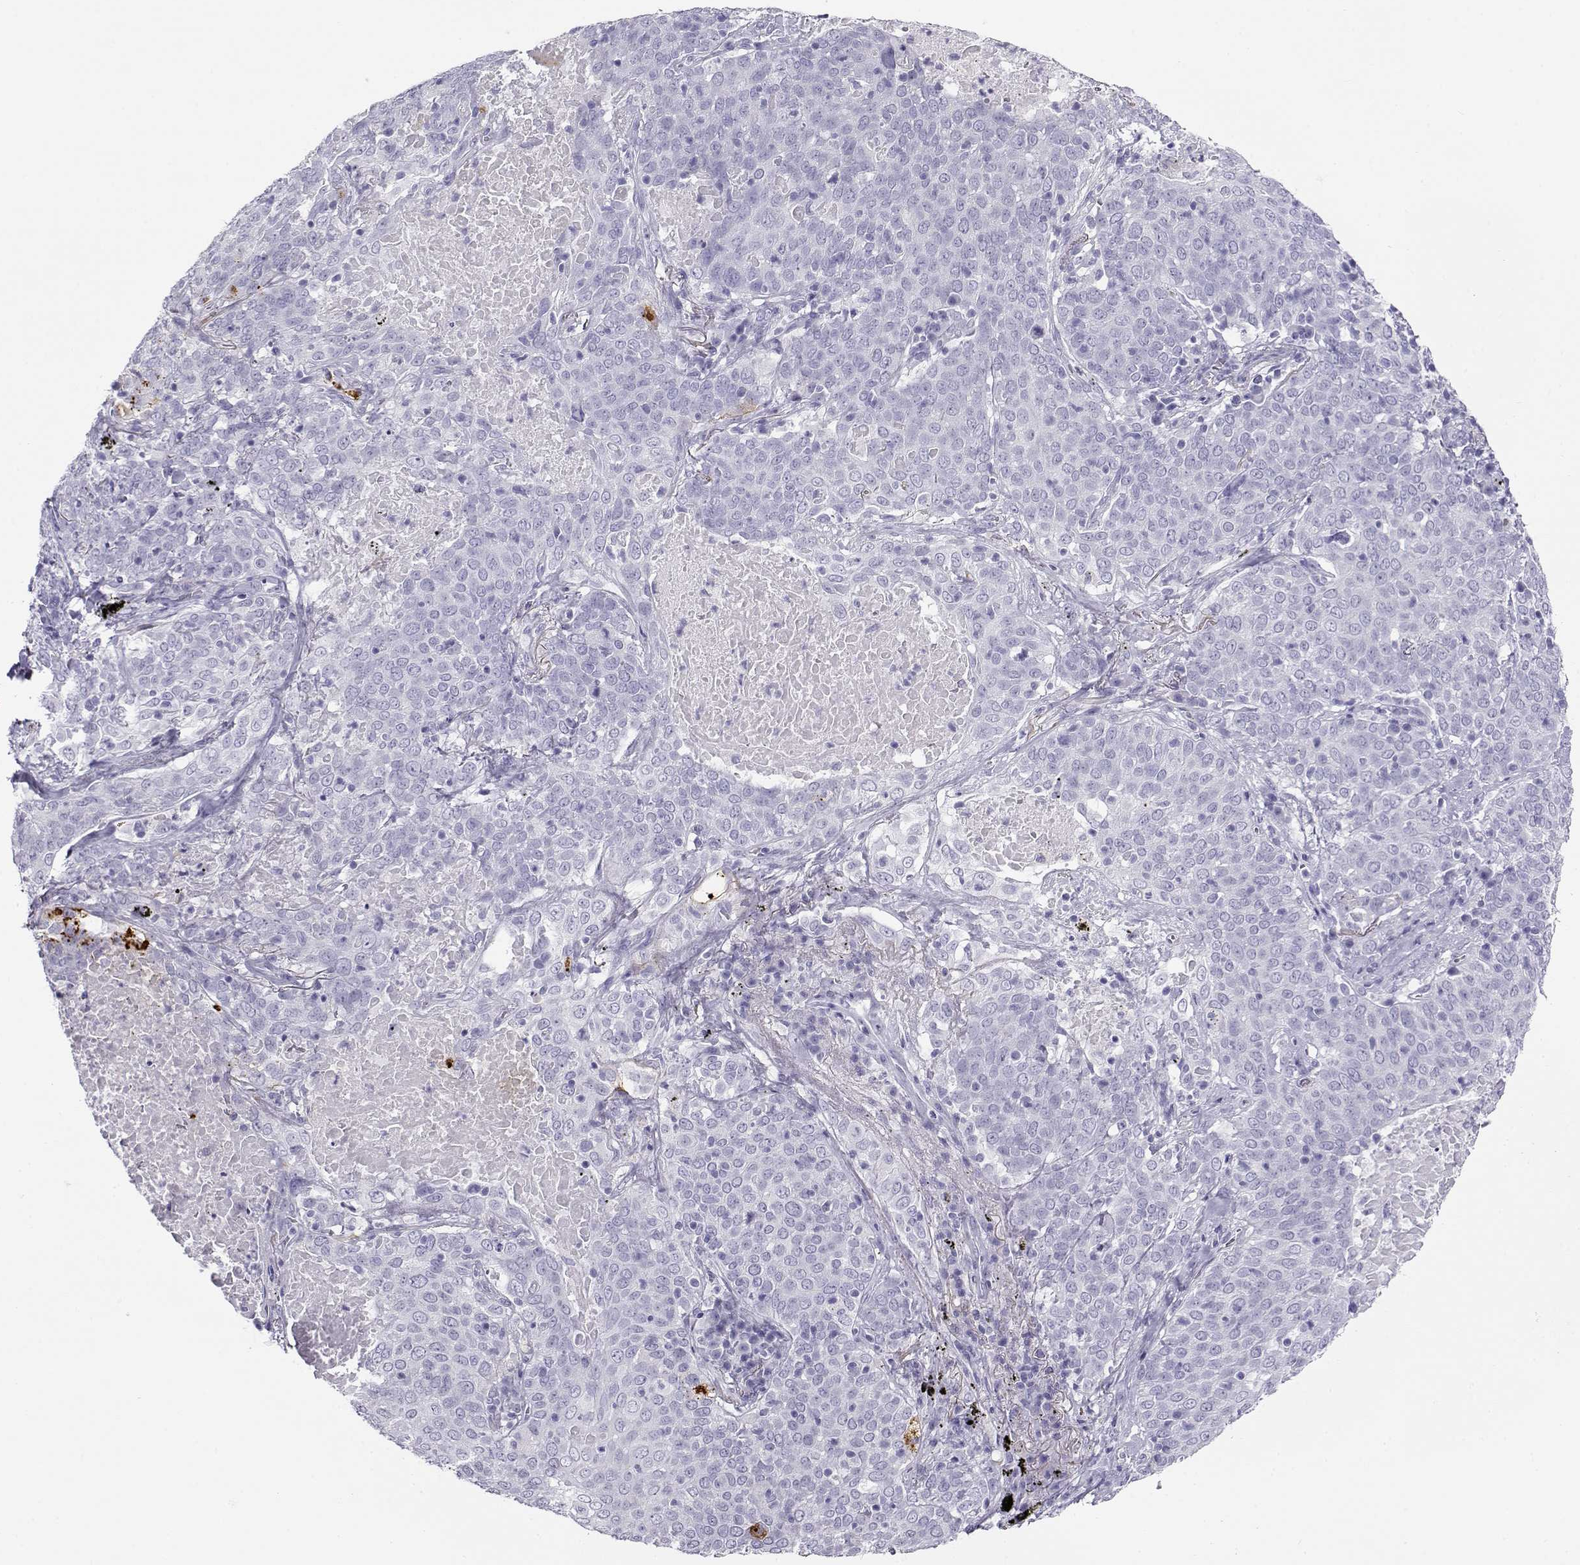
{"staining": {"intensity": "negative", "quantity": "none", "location": "none"}, "tissue": "lung cancer", "cell_type": "Tumor cells", "image_type": "cancer", "snomed": [{"axis": "morphology", "description": "Squamous cell carcinoma, NOS"}, {"axis": "topography", "description": "Lung"}], "caption": "Tumor cells show no significant protein staining in lung squamous cell carcinoma.", "gene": "RHOXF2", "patient": {"sex": "male", "age": 82}}